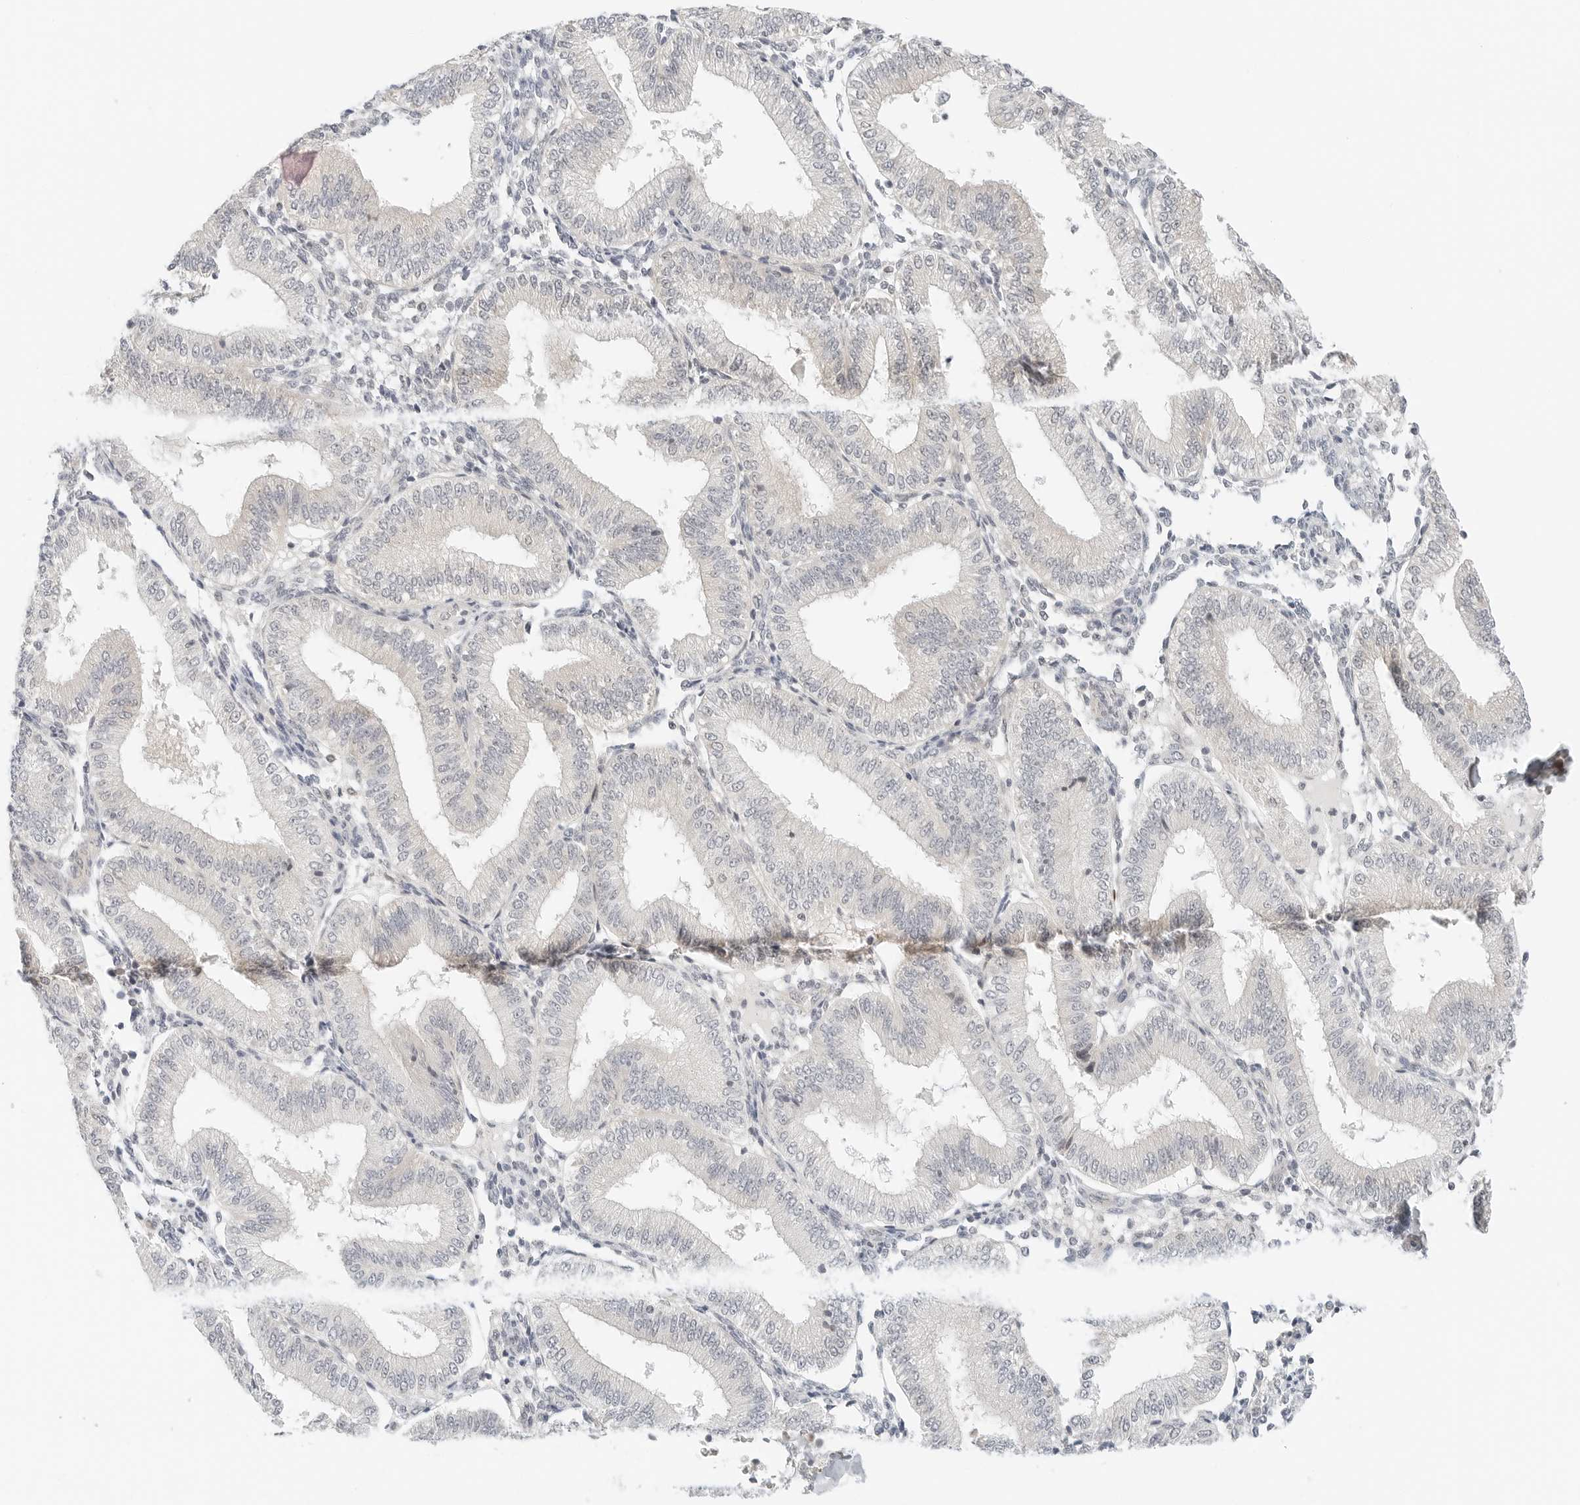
{"staining": {"intensity": "negative", "quantity": "none", "location": "none"}, "tissue": "endometrium", "cell_type": "Cells in endometrial stroma", "image_type": "normal", "snomed": [{"axis": "morphology", "description": "Normal tissue, NOS"}, {"axis": "topography", "description": "Endometrium"}], "caption": "Immunohistochemical staining of benign endometrium shows no significant expression in cells in endometrial stroma.", "gene": "IQCC", "patient": {"sex": "female", "age": 39}}